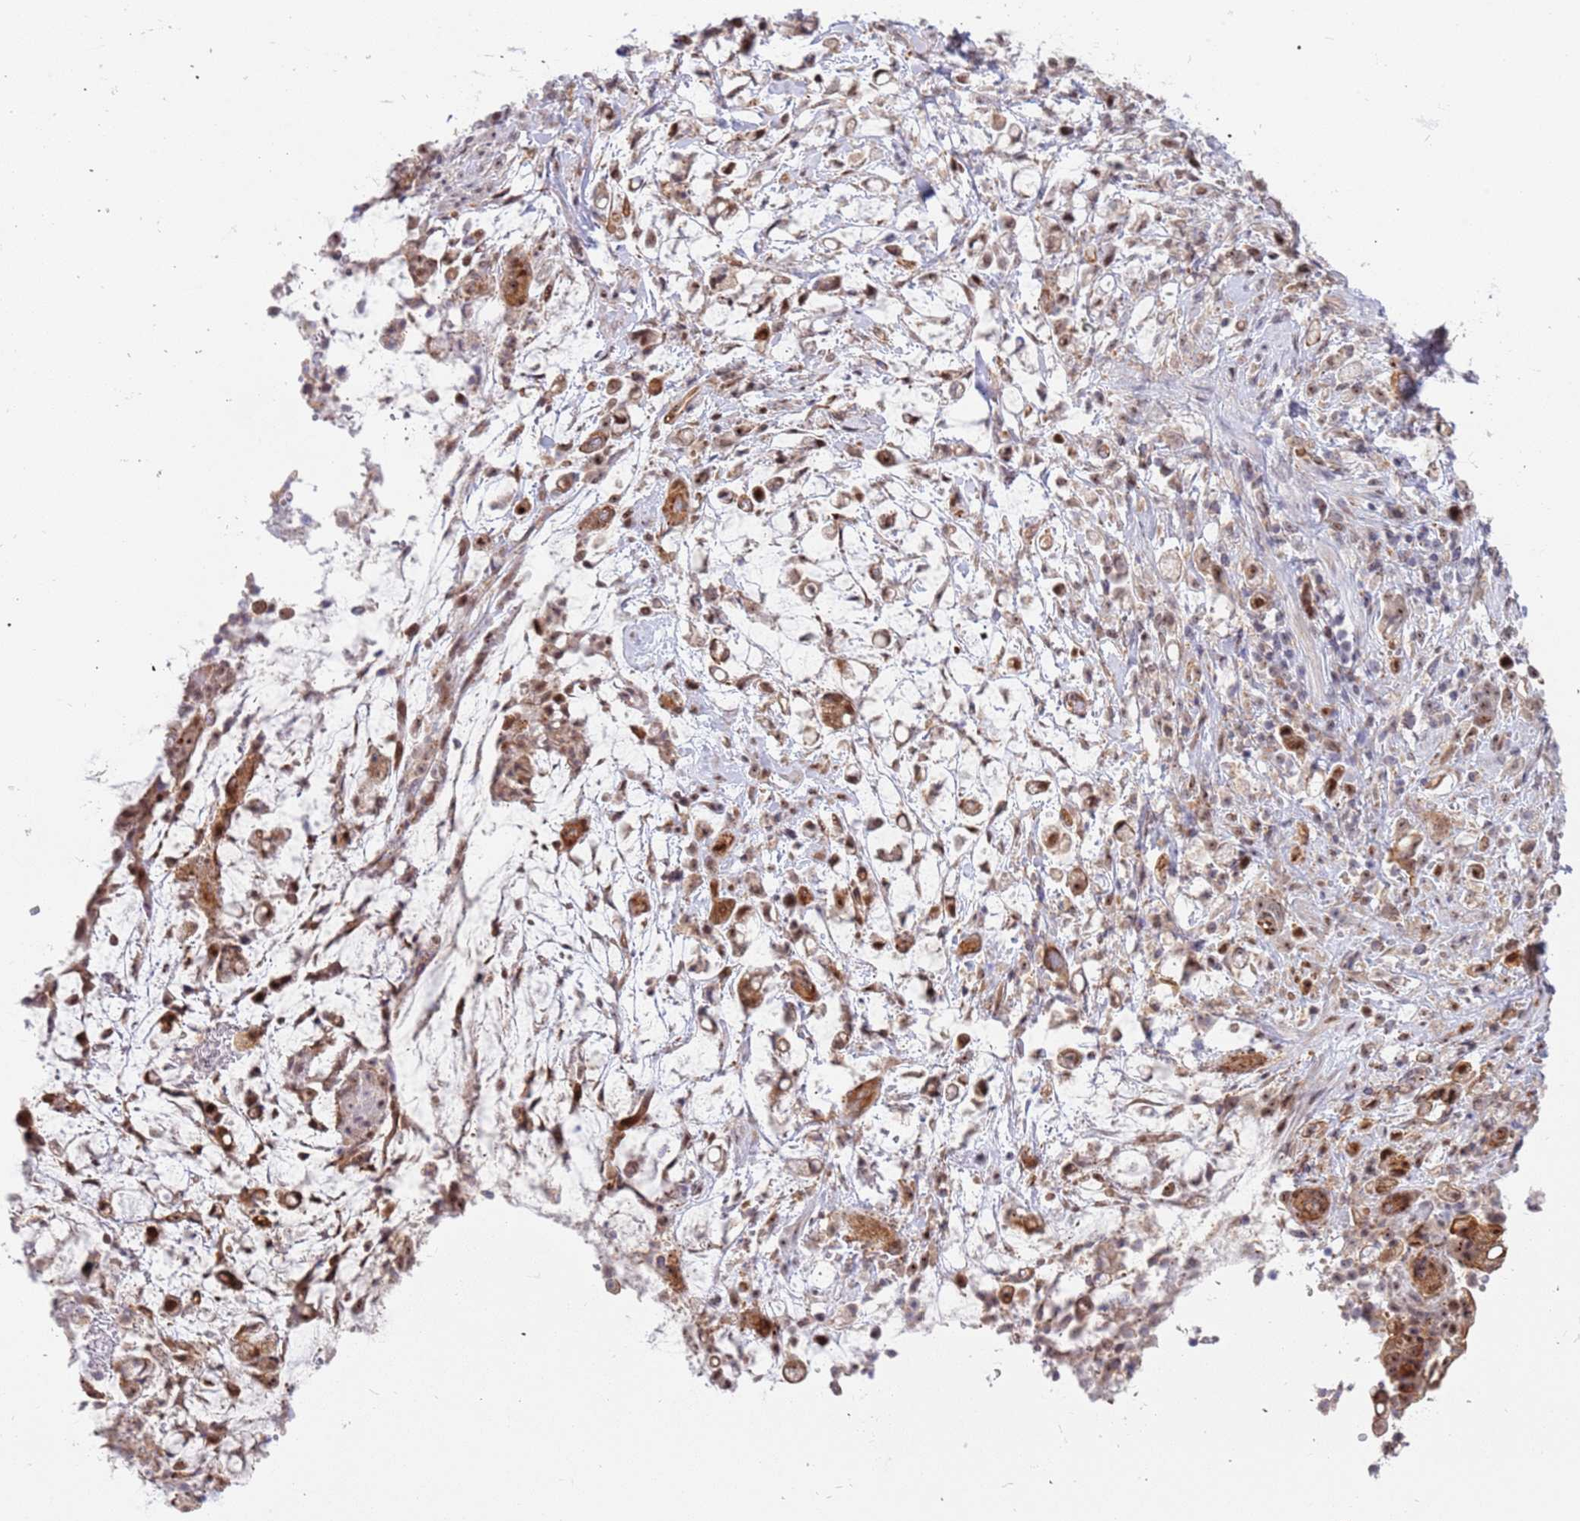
{"staining": {"intensity": "moderate", "quantity": "25%-75%", "location": "cytoplasmic/membranous,nuclear"}, "tissue": "stomach cancer", "cell_type": "Tumor cells", "image_type": "cancer", "snomed": [{"axis": "morphology", "description": "Adenocarcinoma, NOS"}, {"axis": "topography", "description": "Stomach"}], "caption": "DAB (3,3'-diaminobenzidine) immunohistochemical staining of stomach adenocarcinoma reveals moderate cytoplasmic/membranous and nuclear protein positivity in about 25%-75% of tumor cells.", "gene": "LRMDA", "patient": {"sex": "female", "age": 60}}